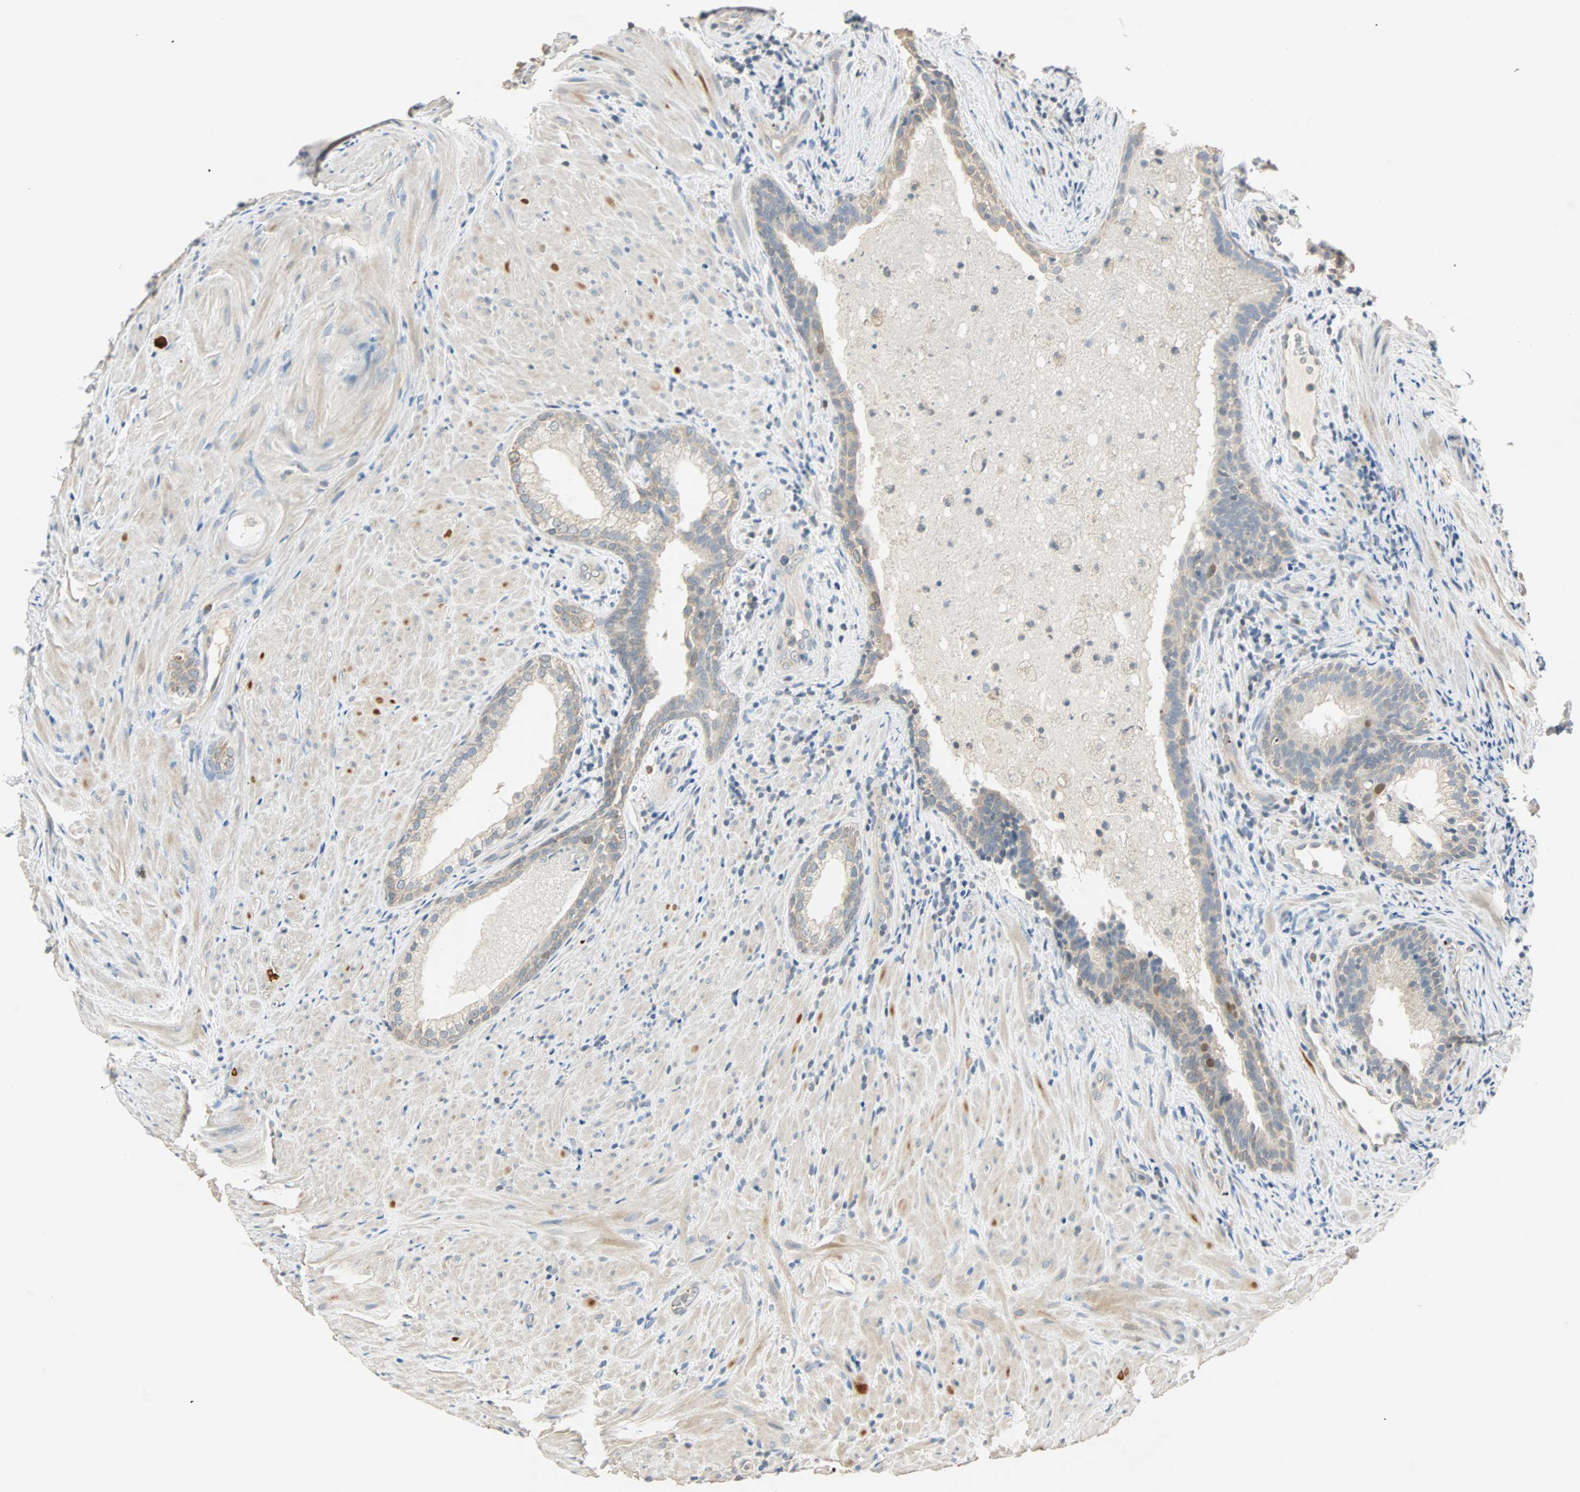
{"staining": {"intensity": "weak", "quantity": "25%-75%", "location": "cytoplasmic/membranous"}, "tissue": "prostate", "cell_type": "Glandular cells", "image_type": "normal", "snomed": [{"axis": "morphology", "description": "Normal tissue, NOS"}, {"axis": "topography", "description": "Prostate"}], "caption": "Brown immunohistochemical staining in unremarkable prostate demonstrates weak cytoplasmic/membranous staining in about 25%-75% of glandular cells.", "gene": "RAD18", "patient": {"sex": "male", "age": 76}}